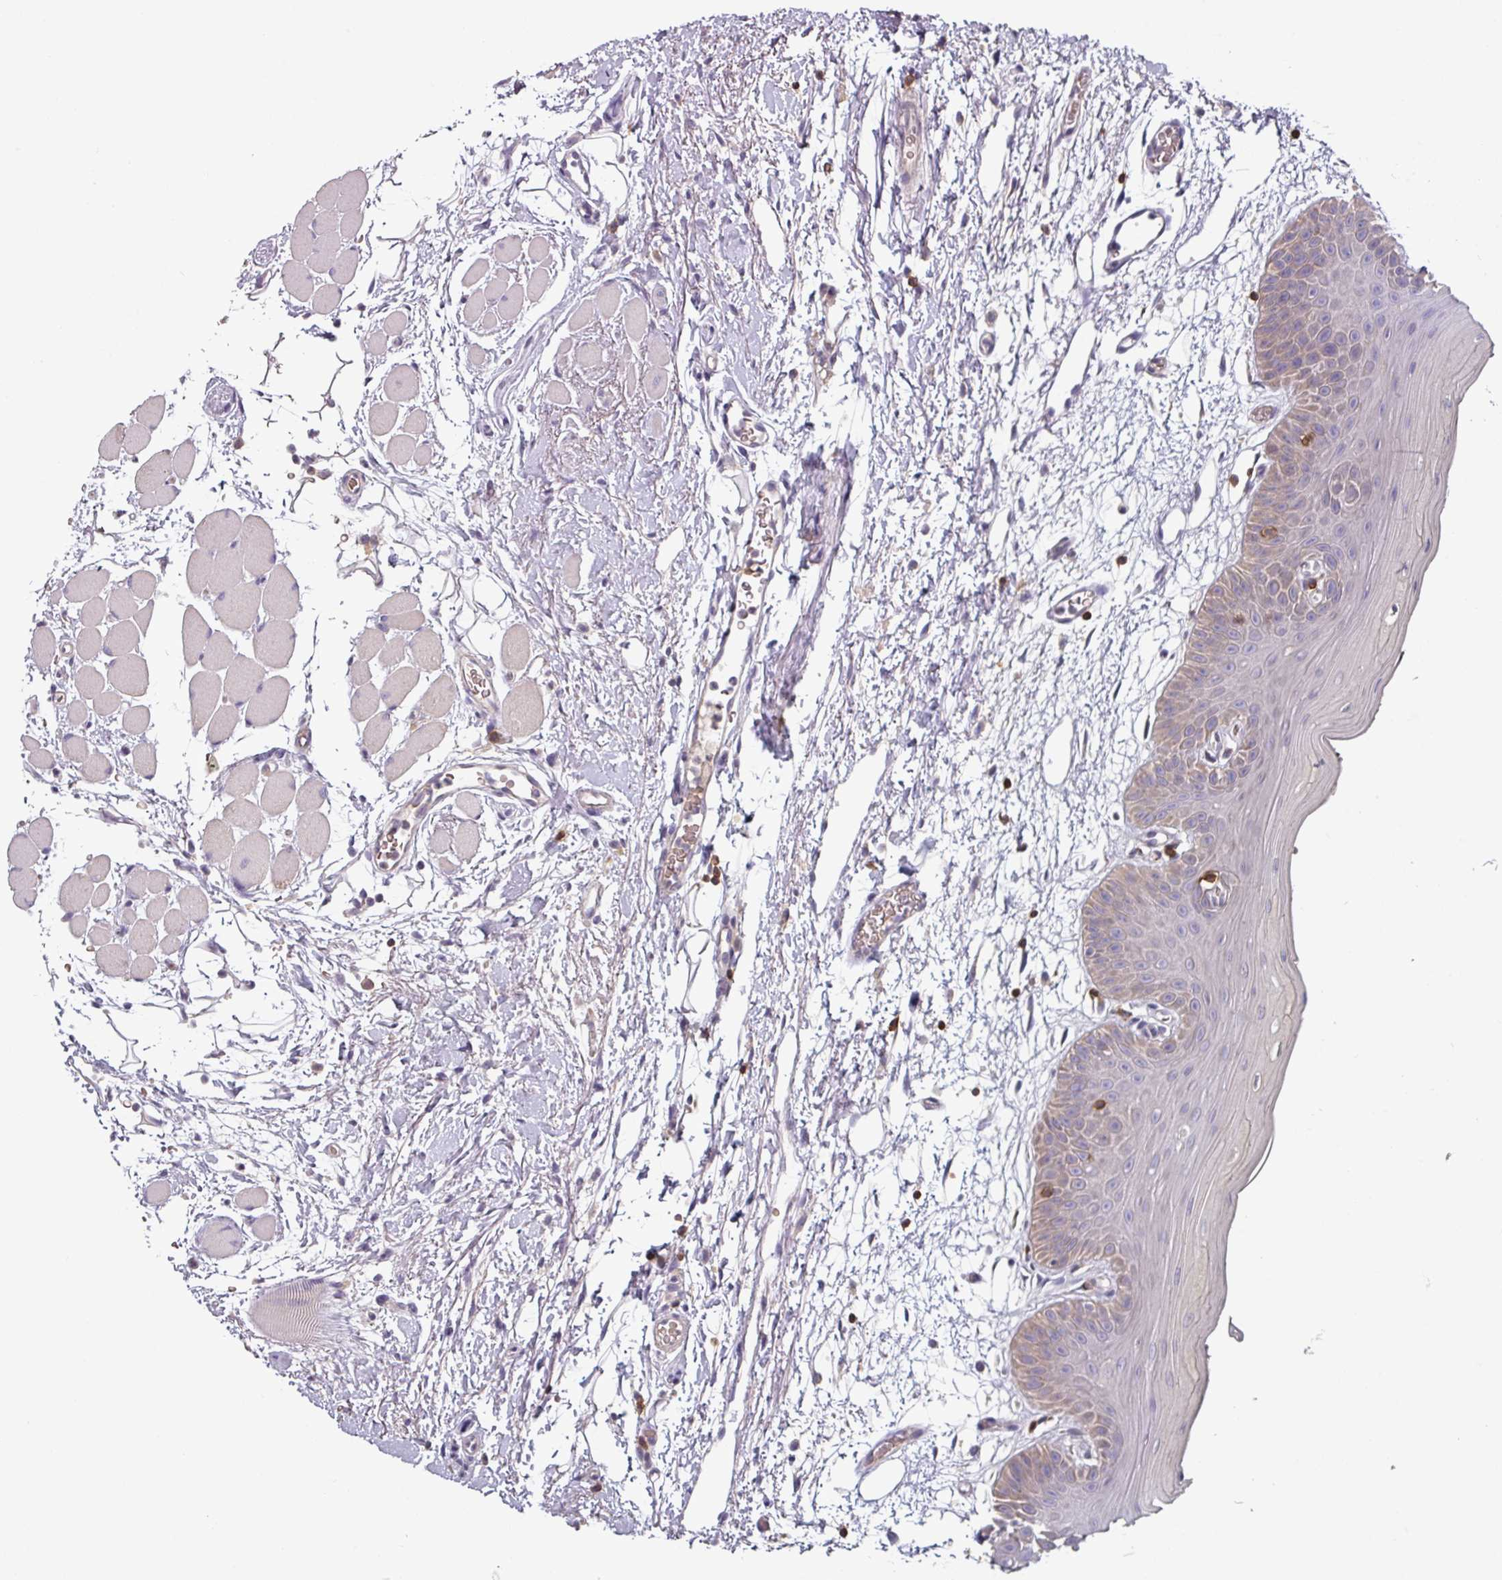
{"staining": {"intensity": "weak", "quantity": "25%-75%", "location": "cytoplasmic/membranous"}, "tissue": "oral mucosa", "cell_type": "Squamous epithelial cells", "image_type": "normal", "snomed": [{"axis": "morphology", "description": "Normal tissue, NOS"}, {"axis": "topography", "description": "Oral tissue"}, {"axis": "topography", "description": "Tounge, NOS"}], "caption": "This is a histology image of IHC staining of unremarkable oral mucosa, which shows weak expression in the cytoplasmic/membranous of squamous epithelial cells.", "gene": "CD3G", "patient": {"sex": "female", "age": 59}}